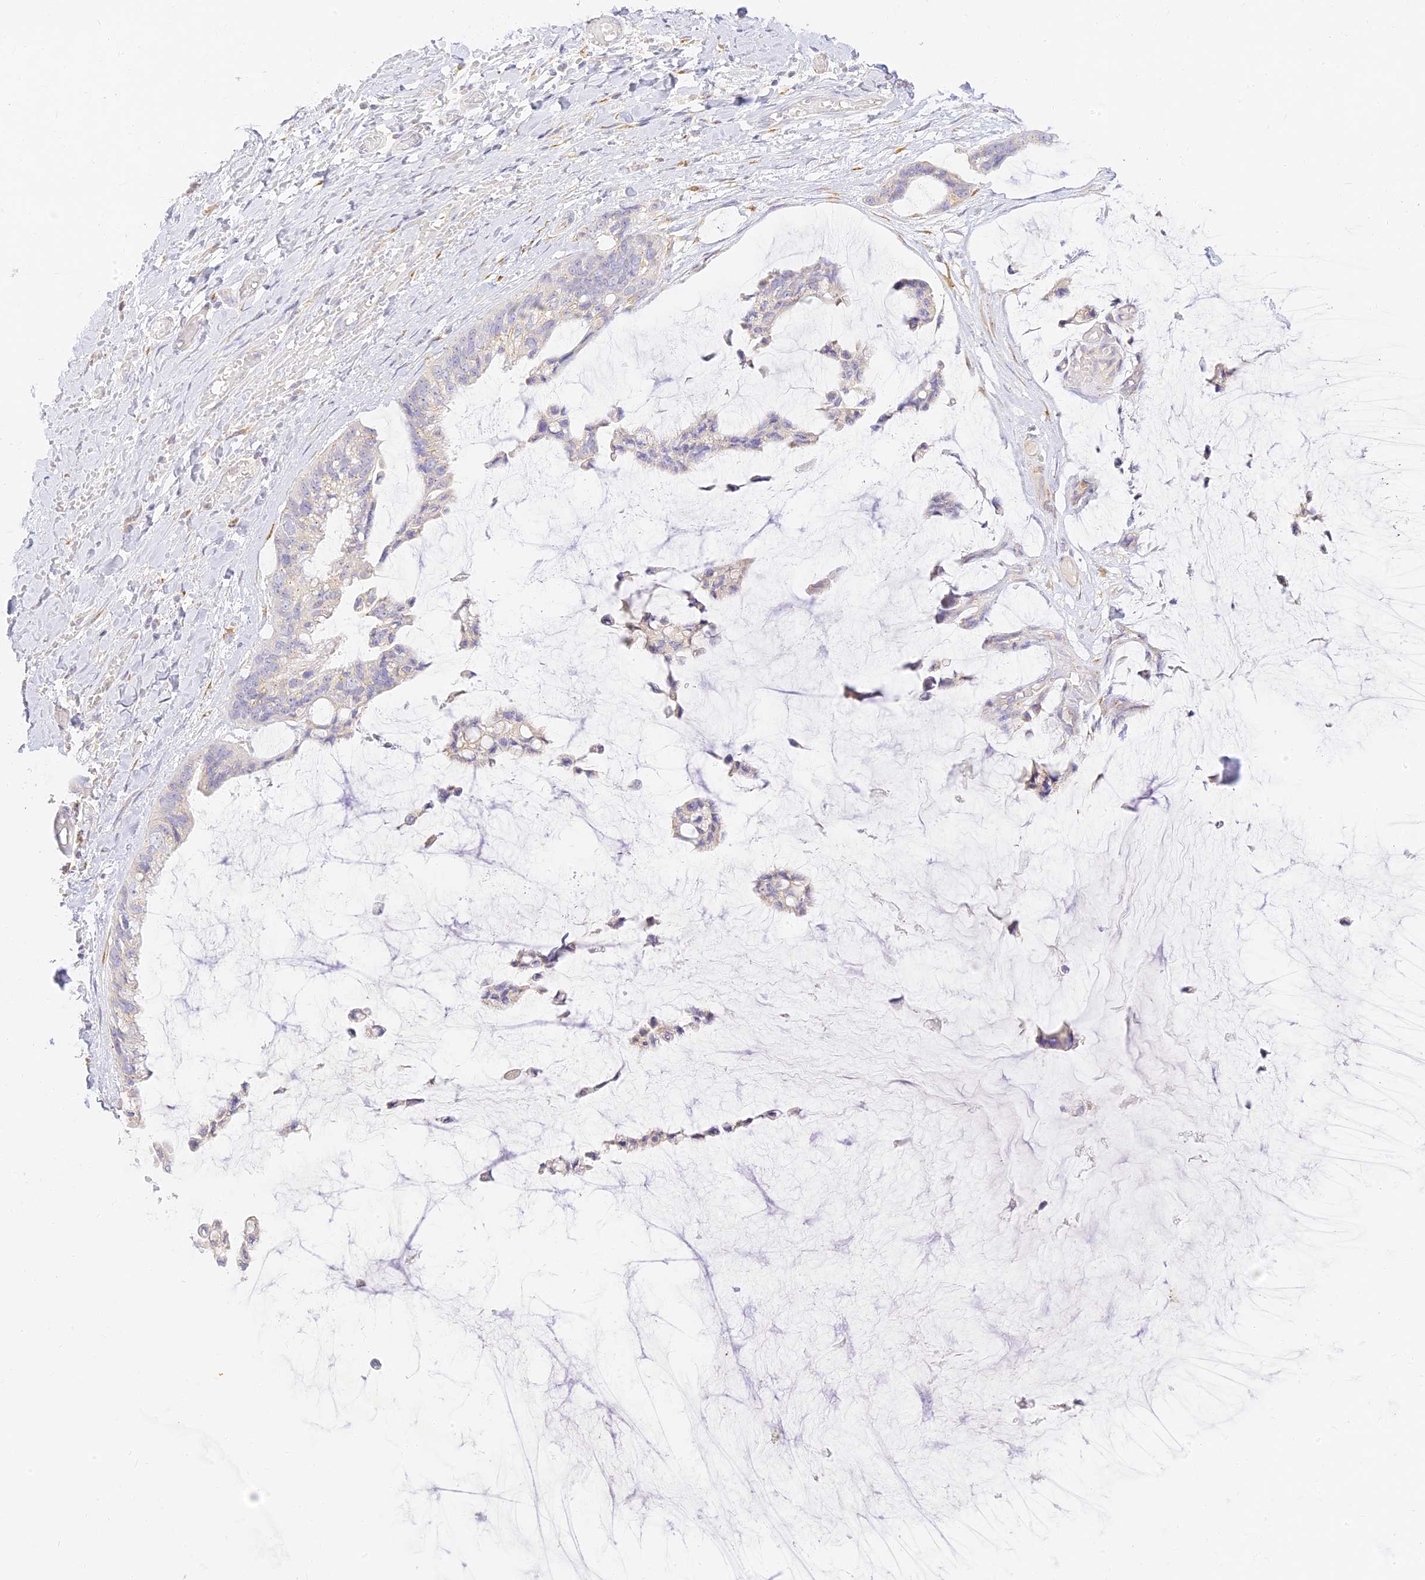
{"staining": {"intensity": "negative", "quantity": "none", "location": "none"}, "tissue": "ovarian cancer", "cell_type": "Tumor cells", "image_type": "cancer", "snomed": [{"axis": "morphology", "description": "Cystadenocarcinoma, mucinous, NOS"}, {"axis": "topography", "description": "Ovary"}], "caption": "An IHC micrograph of ovarian cancer is shown. There is no staining in tumor cells of ovarian cancer.", "gene": "SEC13", "patient": {"sex": "female", "age": 39}}